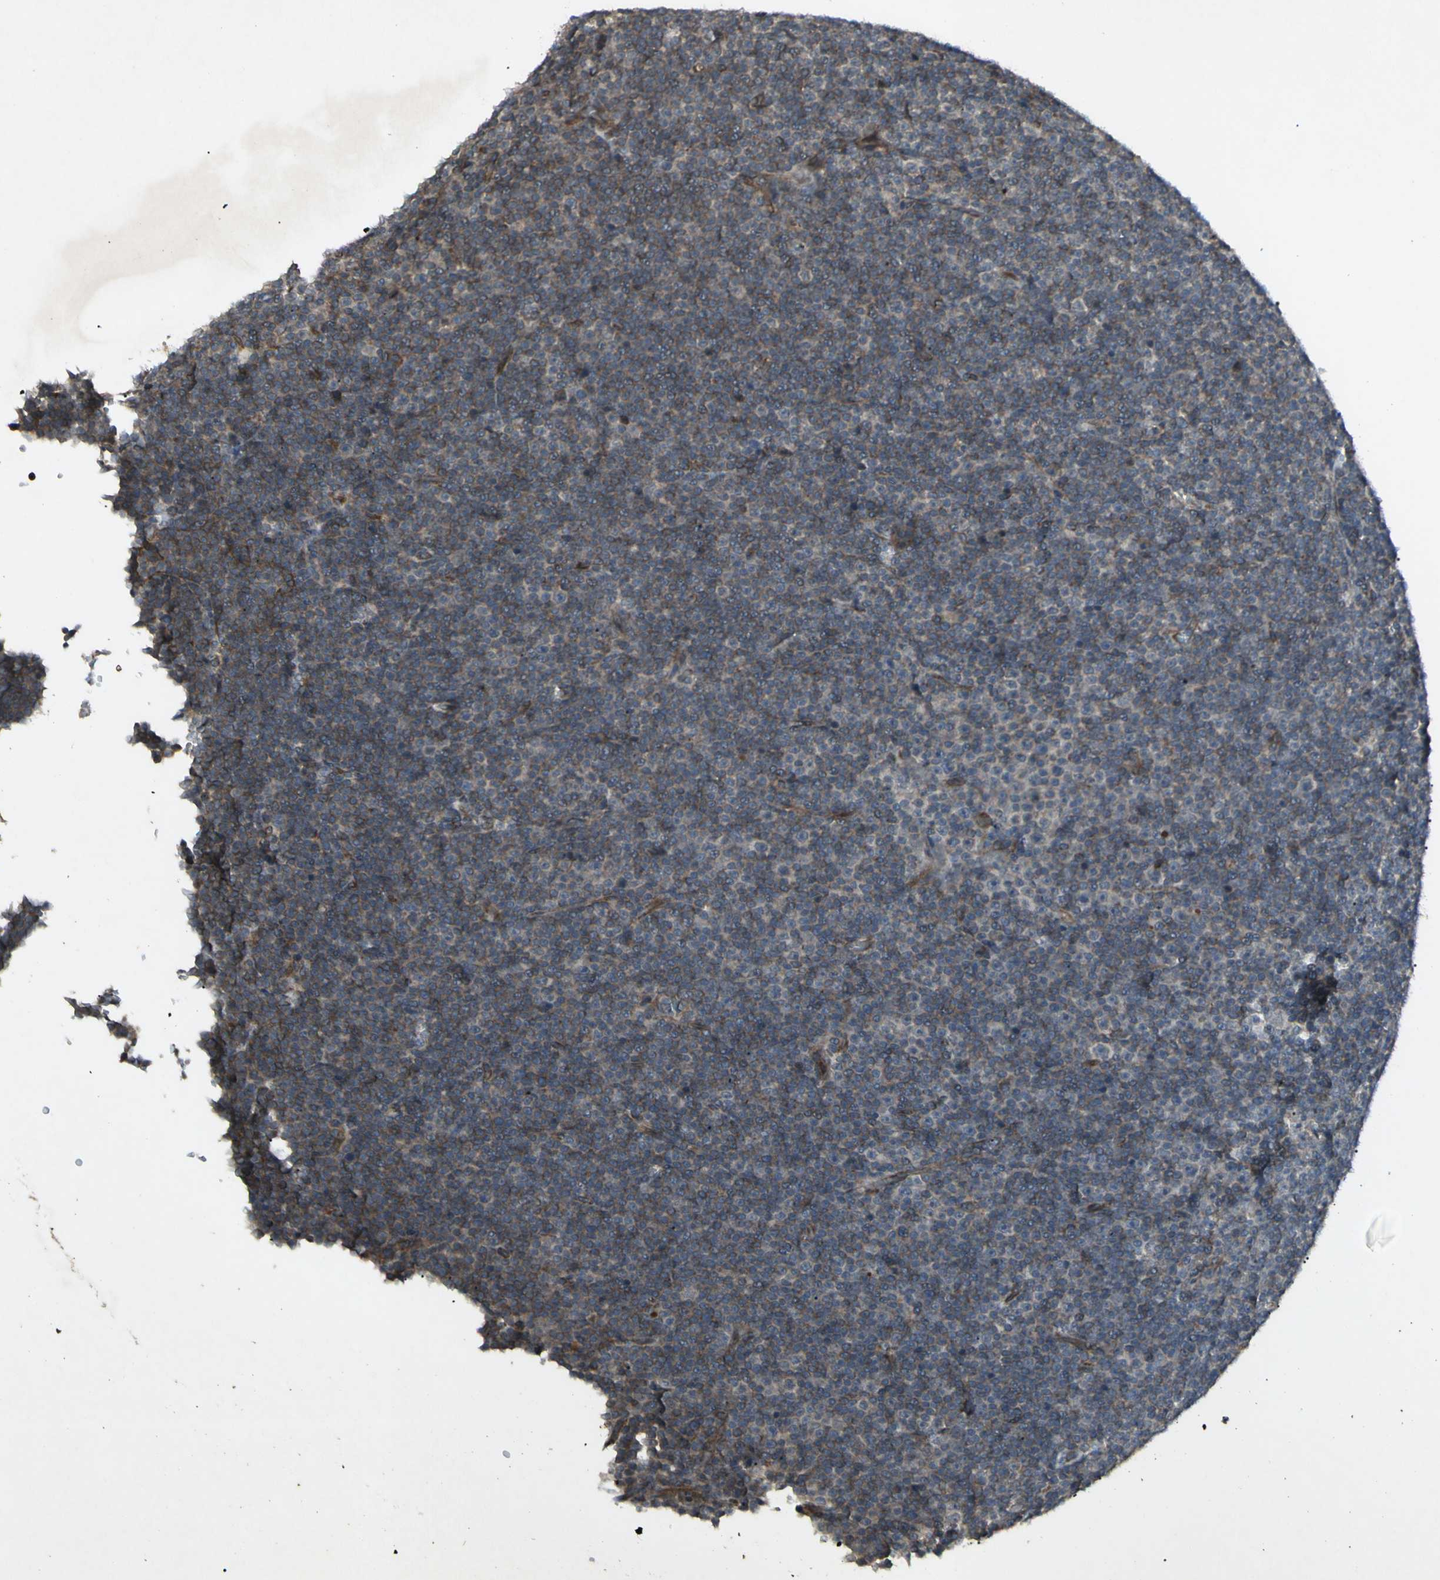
{"staining": {"intensity": "negative", "quantity": "none", "location": "none"}, "tissue": "lymphoma", "cell_type": "Tumor cells", "image_type": "cancer", "snomed": [{"axis": "morphology", "description": "Malignant lymphoma, non-Hodgkin's type, Low grade"}, {"axis": "topography", "description": "Lymph node"}], "caption": "There is no significant staining in tumor cells of malignant lymphoma, non-Hodgkin's type (low-grade).", "gene": "JAG1", "patient": {"sex": "female", "age": 67}}